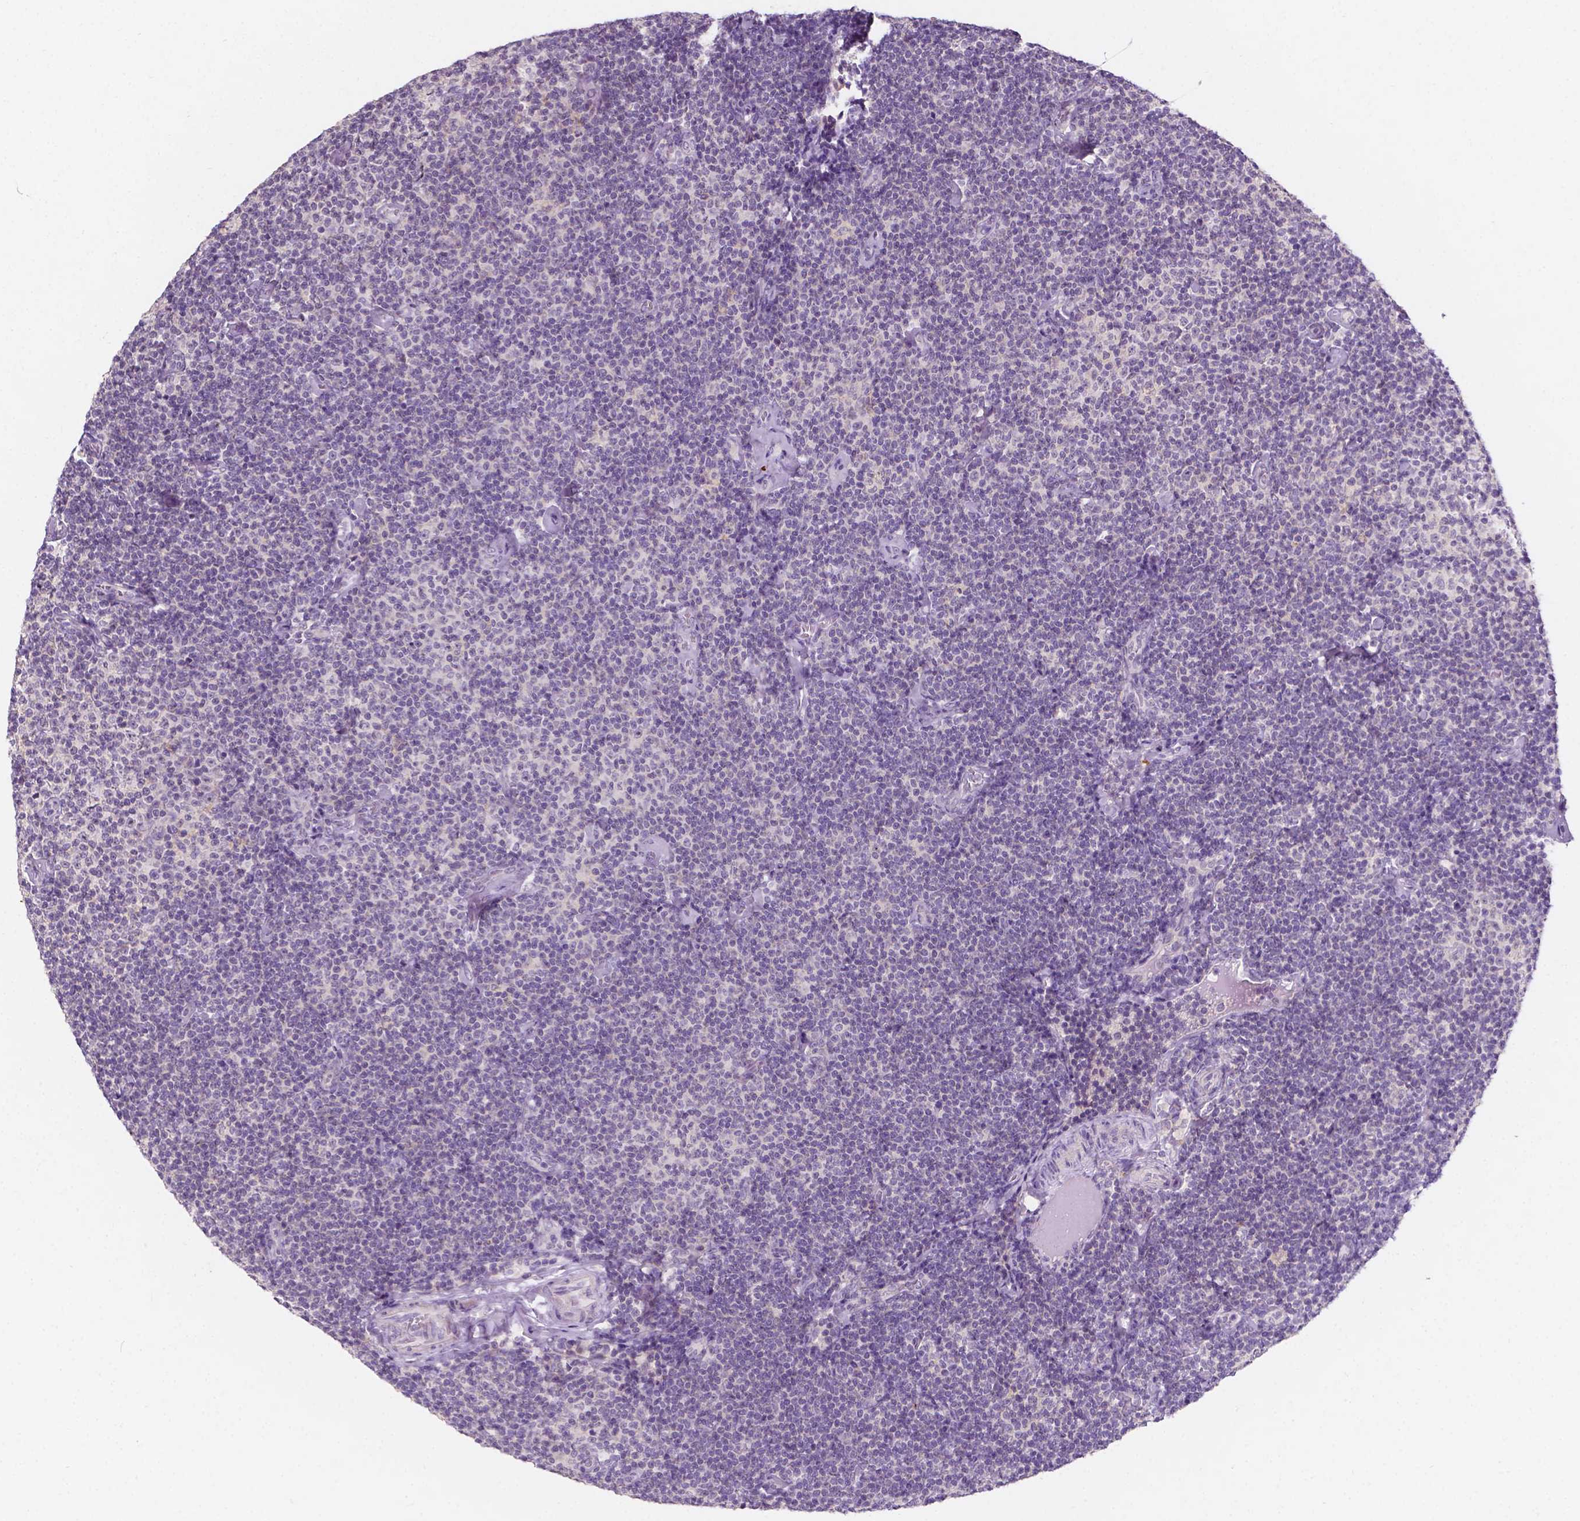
{"staining": {"intensity": "negative", "quantity": "none", "location": "none"}, "tissue": "lymphoma", "cell_type": "Tumor cells", "image_type": "cancer", "snomed": [{"axis": "morphology", "description": "Malignant lymphoma, non-Hodgkin's type, Low grade"}, {"axis": "topography", "description": "Lymph node"}], "caption": "The immunohistochemistry histopathology image has no significant staining in tumor cells of lymphoma tissue. Nuclei are stained in blue.", "gene": "SIRT2", "patient": {"sex": "male", "age": 81}}